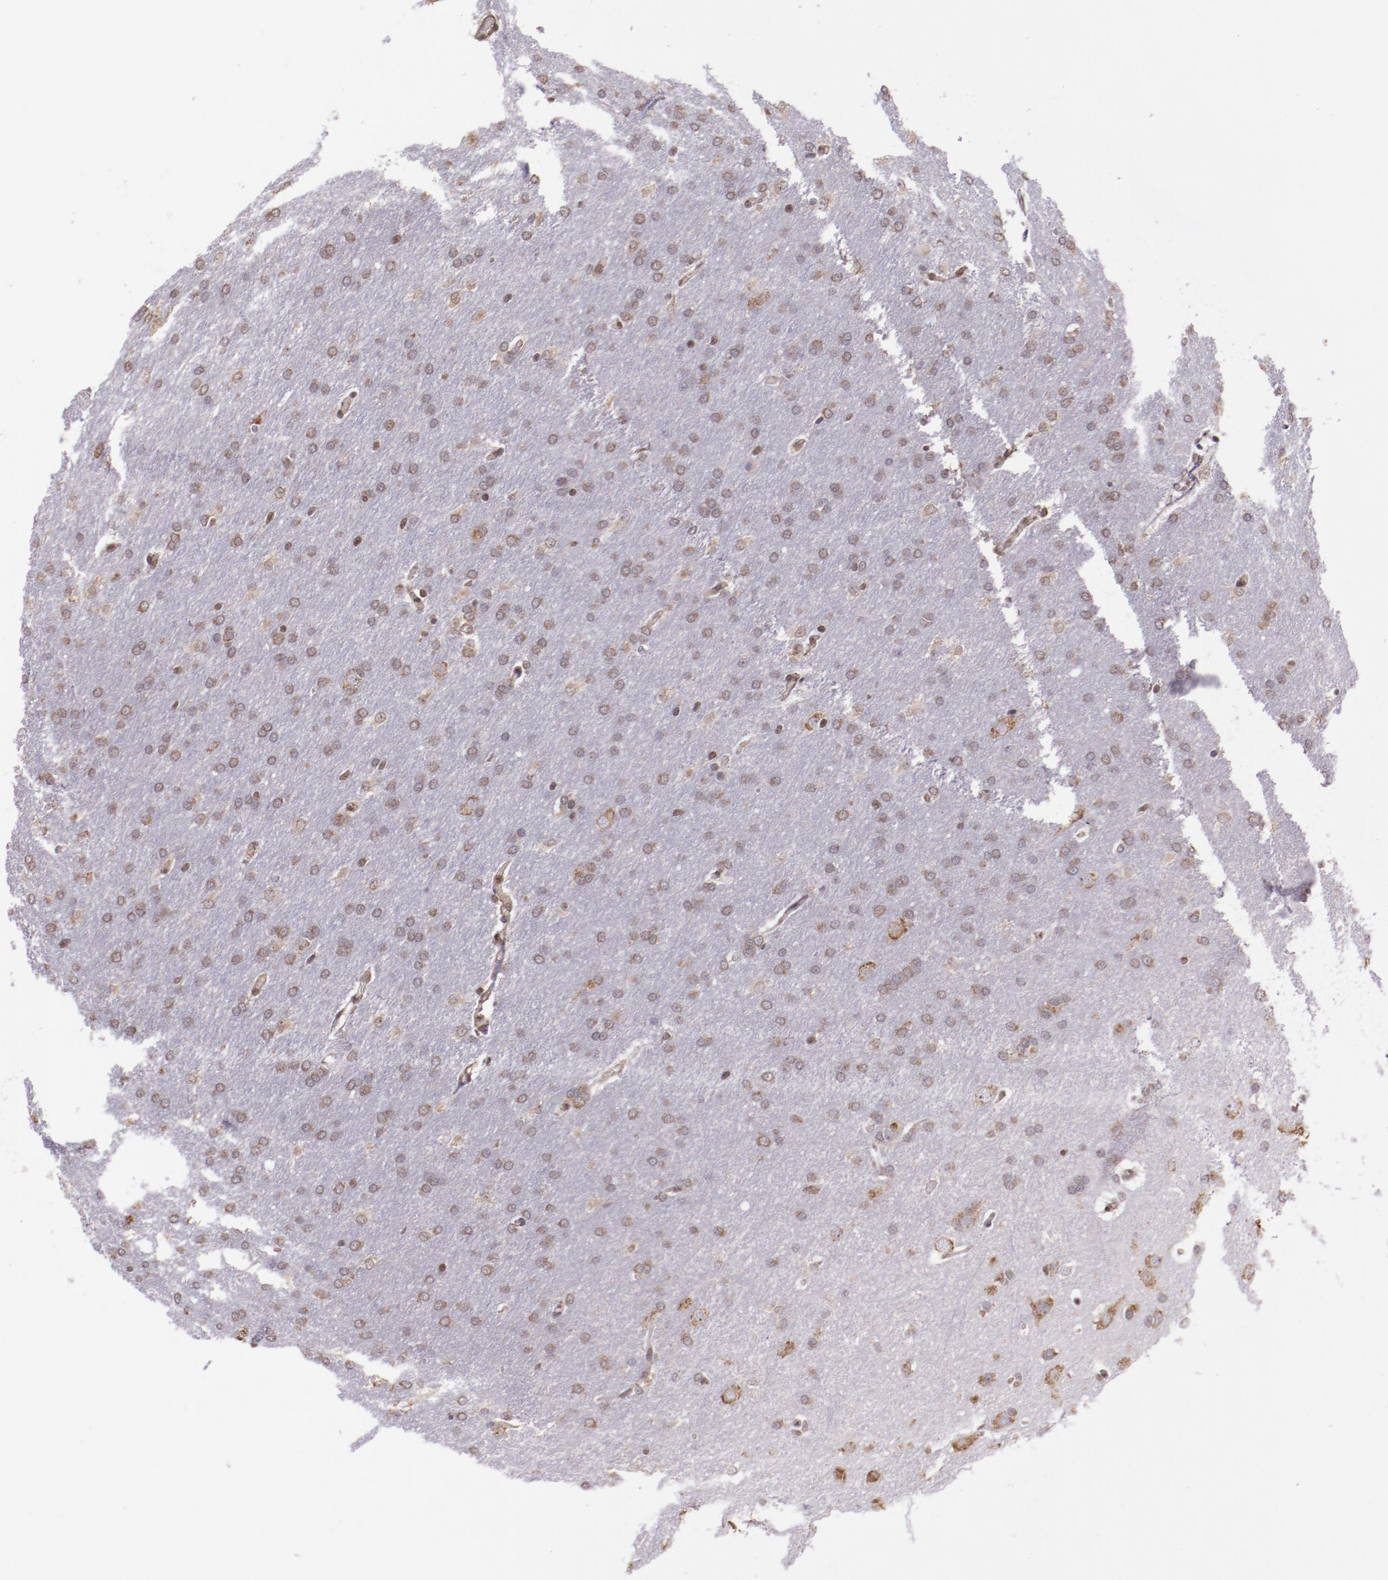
{"staining": {"intensity": "moderate", "quantity": "25%-75%", "location": "cytoplasmic/membranous"}, "tissue": "glioma", "cell_type": "Tumor cells", "image_type": "cancer", "snomed": [{"axis": "morphology", "description": "Glioma, malignant, Low grade"}, {"axis": "topography", "description": "Brain"}], "caption": "Immunohistochemistry of human low-grade glioma (malignant) reveals medium levels of moderate cytoplasmic/membranous staining in approximately 25%-75% of tumor cells.", "gene": "ELF1", "patient": {"sex": "female", "age": 32}}